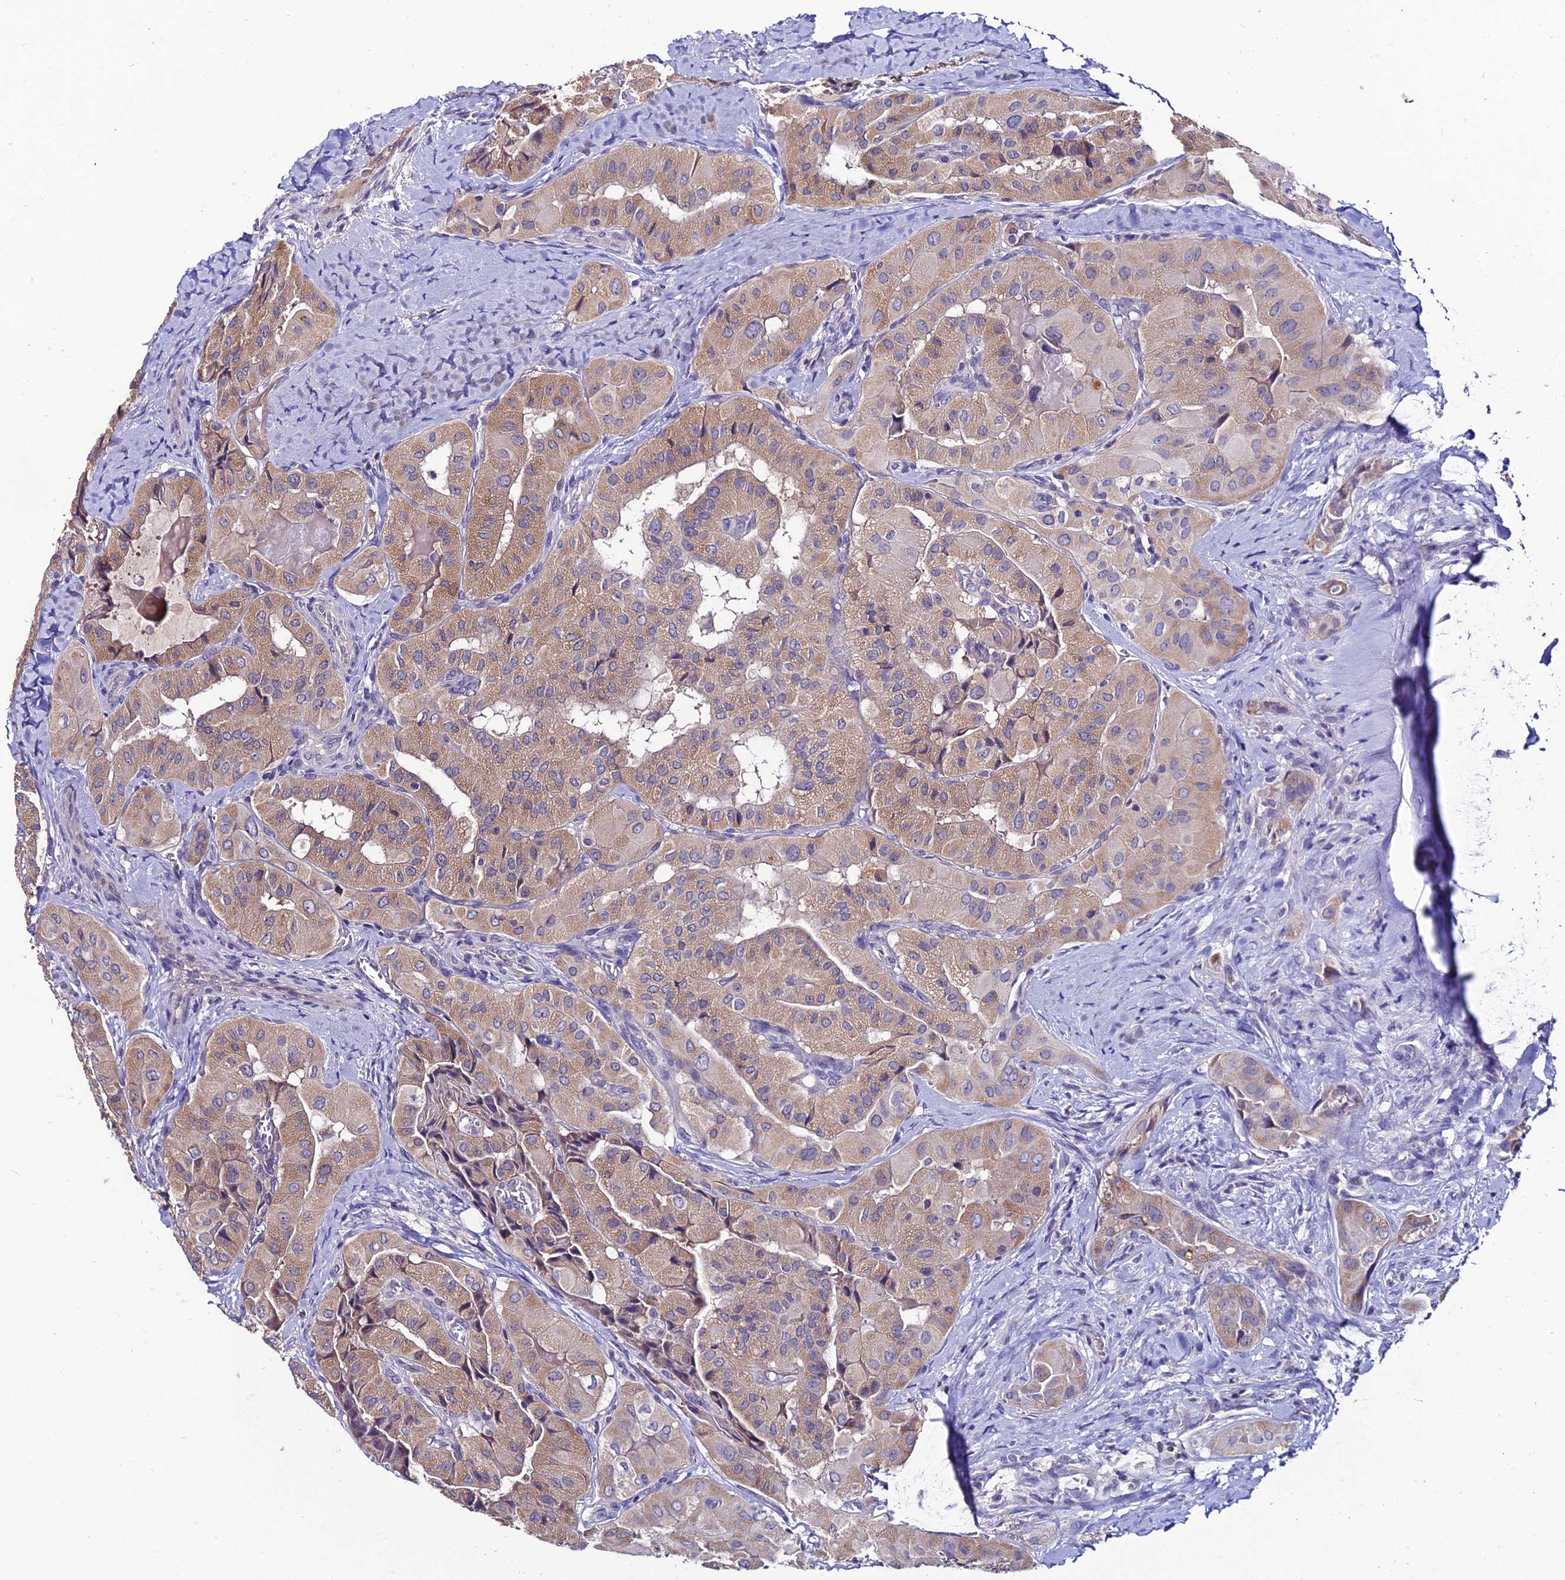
{"staining": {"intensity": "moderate", "quantity": ">75%", "location": "cytoplasmic/membranous"}, "tissue": "thyroid cancer", "cell_type": "Tumor cells", "image_type": "cancer", "snomed": [{"axis": "morphology", "description": "Normal tissue, NOS"}, {"axis": "morphology", "description": "Papillary adenocarcinoma, NOS"}, {"axis": "topography", "description": "Thyroid gland"}], "caption": "Immunohistochemistry image of human thyroid cancer (papillary adenocarcinoma) stained for a protein (brown), which demonstrates medium levels of moderate cytoplasmic/membranous staining in about >75% of tumor cells.", "gene": "LGALS7", "patient": {"sex": "female", "age": 59}}